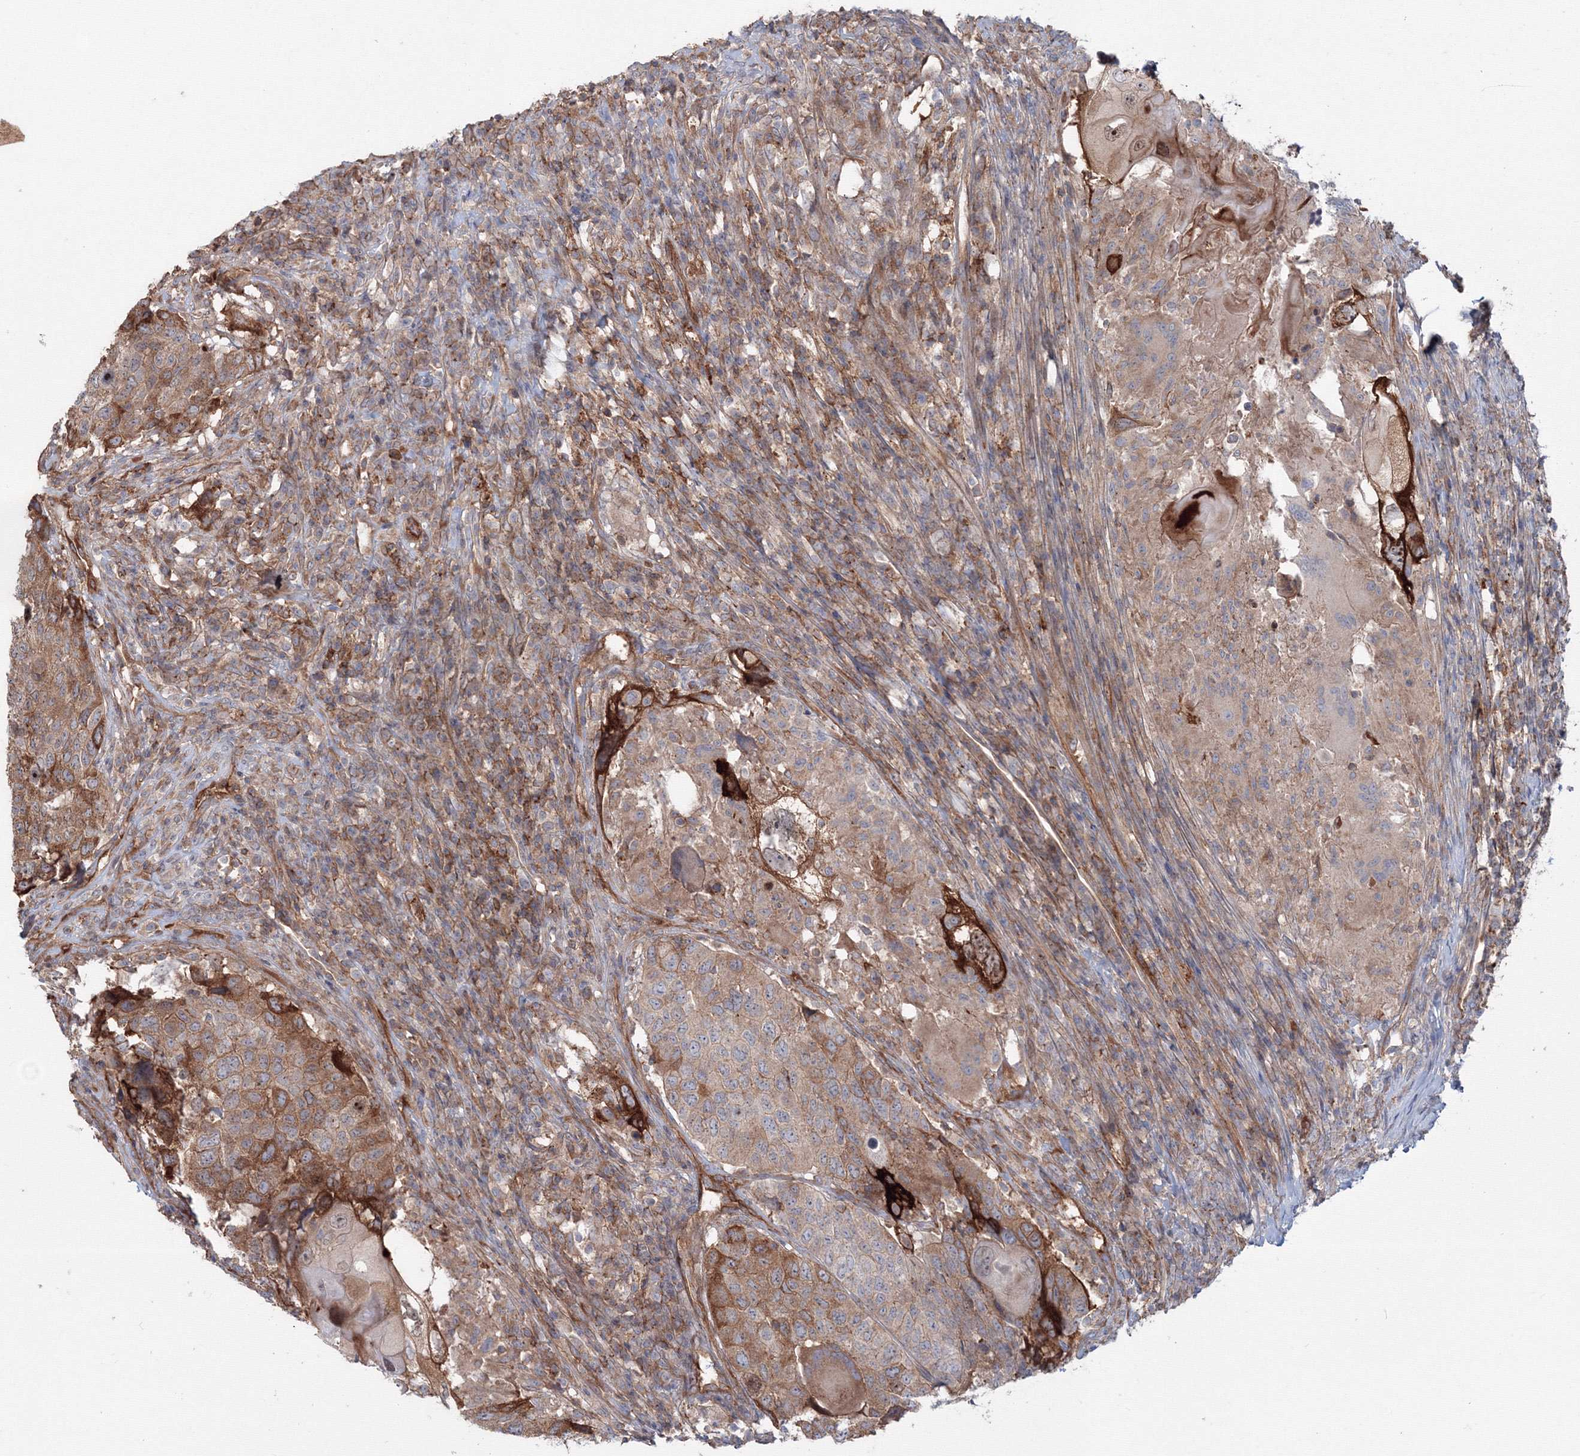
{"staining": {"intensity": "moderate", "quantity": "25%-75%", "location": "cytoplasmic/membranous"}, "tissue": "head and neck cancer", "cell_type": "Tumor cells", "image_type": "cancer", "snomed": [{"axis": "morphology", "description": "Squamous cell carcinoma, NOS"}, {"axis": "topography", "description": "Head-Neck"}], "caption": "Immunohistochemical staining of squamous cell carcinoma (head and neck) reveals moderate cytoplasmic/membranous protein staining in approximately 25%-75% of tumor cells. (IHC, brightfield microscopy, high magnification).", "gene": "SH3PXD2A", "patient": {"sex": "male", "age": 66}}